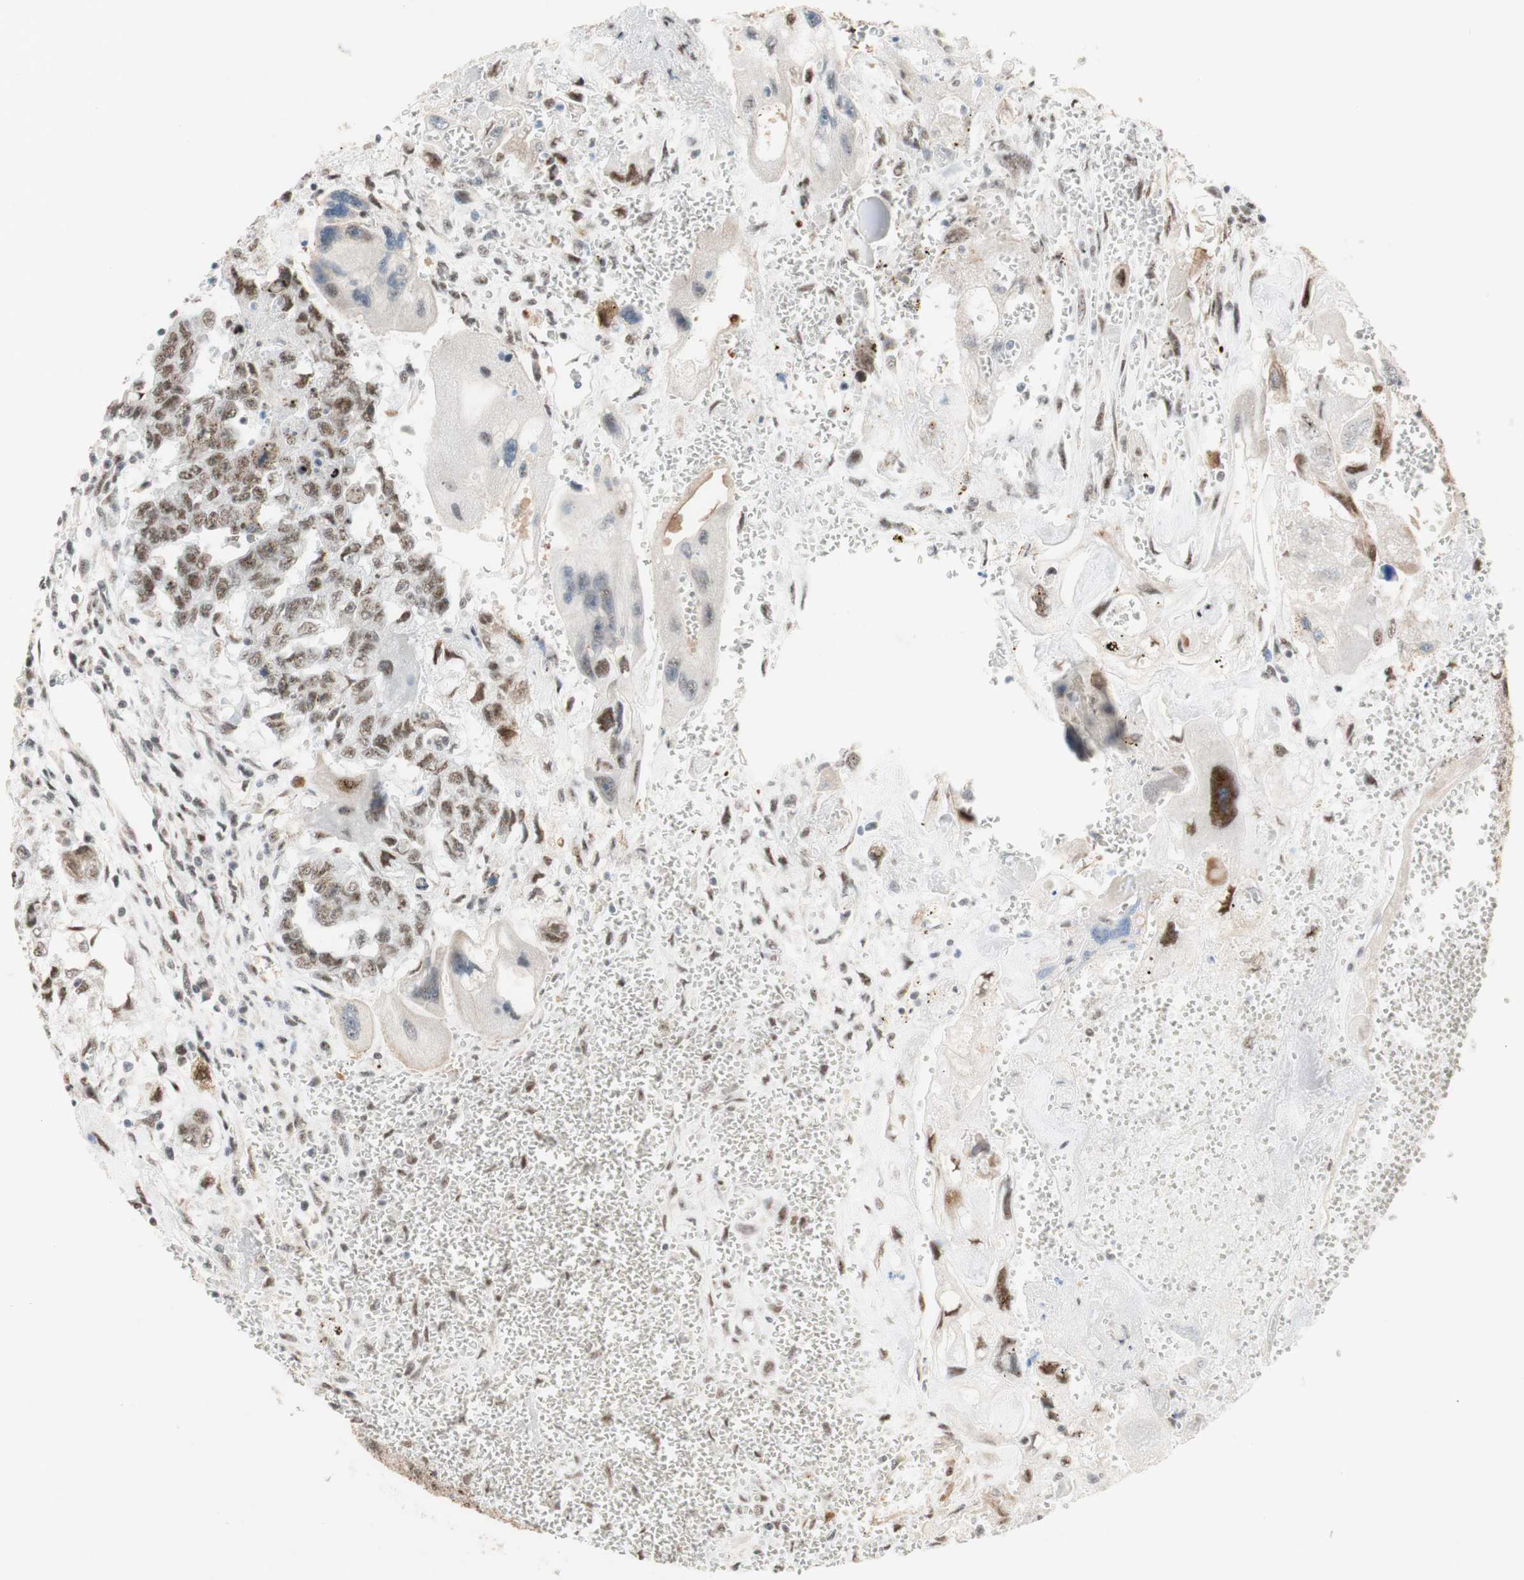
{"staining": {"intensity": "moderate", "quantity": ">75%", "location": "nuclear"}, "tissue": "testis cancer", "cell_type": "Tumor cells", "image_type": "cancer", "snomed": [{"axis": "morphology", "description": "Carcinoma, Embryonal, NOS"}, {"axis": "topography", "description": "Testis"}], "caption": "Moderate nuclear staining for a protein is identified in about >75% of tumor cells of testis cancer (embryonal carcinoma) using immunohistochemistry (IHC).", "gene": "SAP18", "patient": {"sex": "male", "age": 28}}